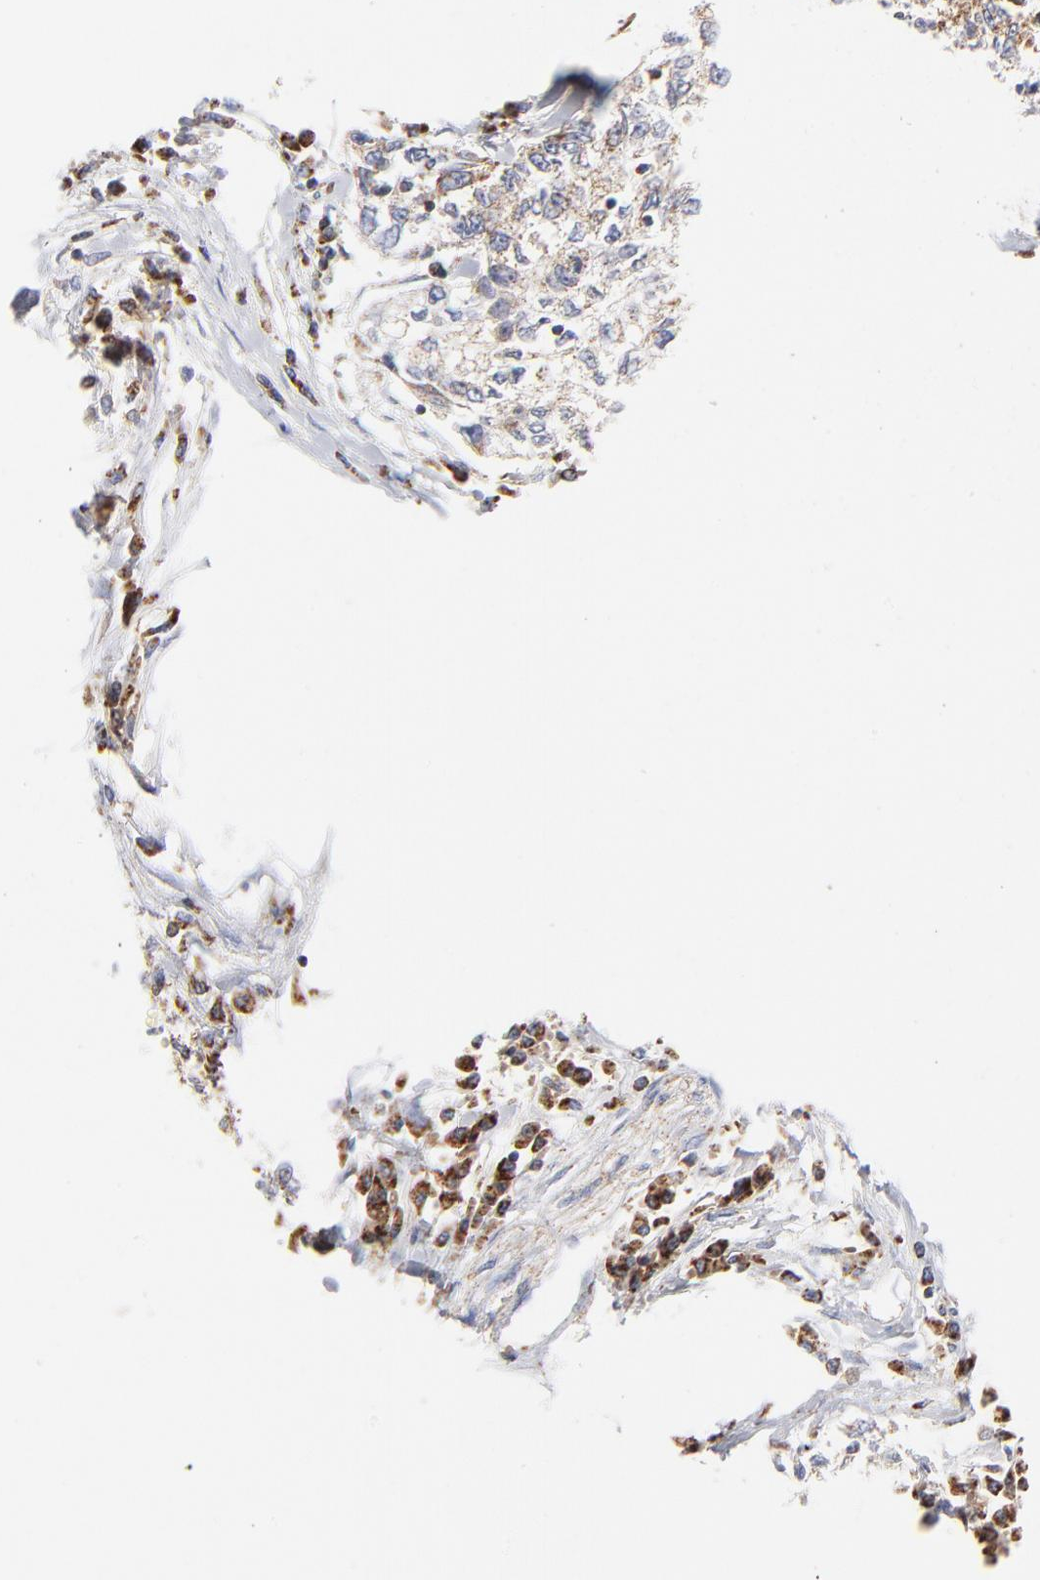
{"staining": {"intensity": "moderate", "quantity": ">75%", "location": "cytoplasmic/membranous"}, "tissue": "cervical cancer", "cell_type": "Tumor cells", "image_type": "cancer", "snomed": [{"axis": "morphology", "description": "Normal tissue, NOS"}, {"axis": "morphology", "description": "Squamous cell carcinoma, NOS"}, {"axis": "topography", "description": "Cervix"}], "caption": "This image reveals IHC staining of human cervical squamous cell carcinoma, with medium moderate cytoplasmic/membranous expression in approximately >75% of tumor cells.", "gene": "DLAT", "patient": {"sex": "female", "age": 45}}